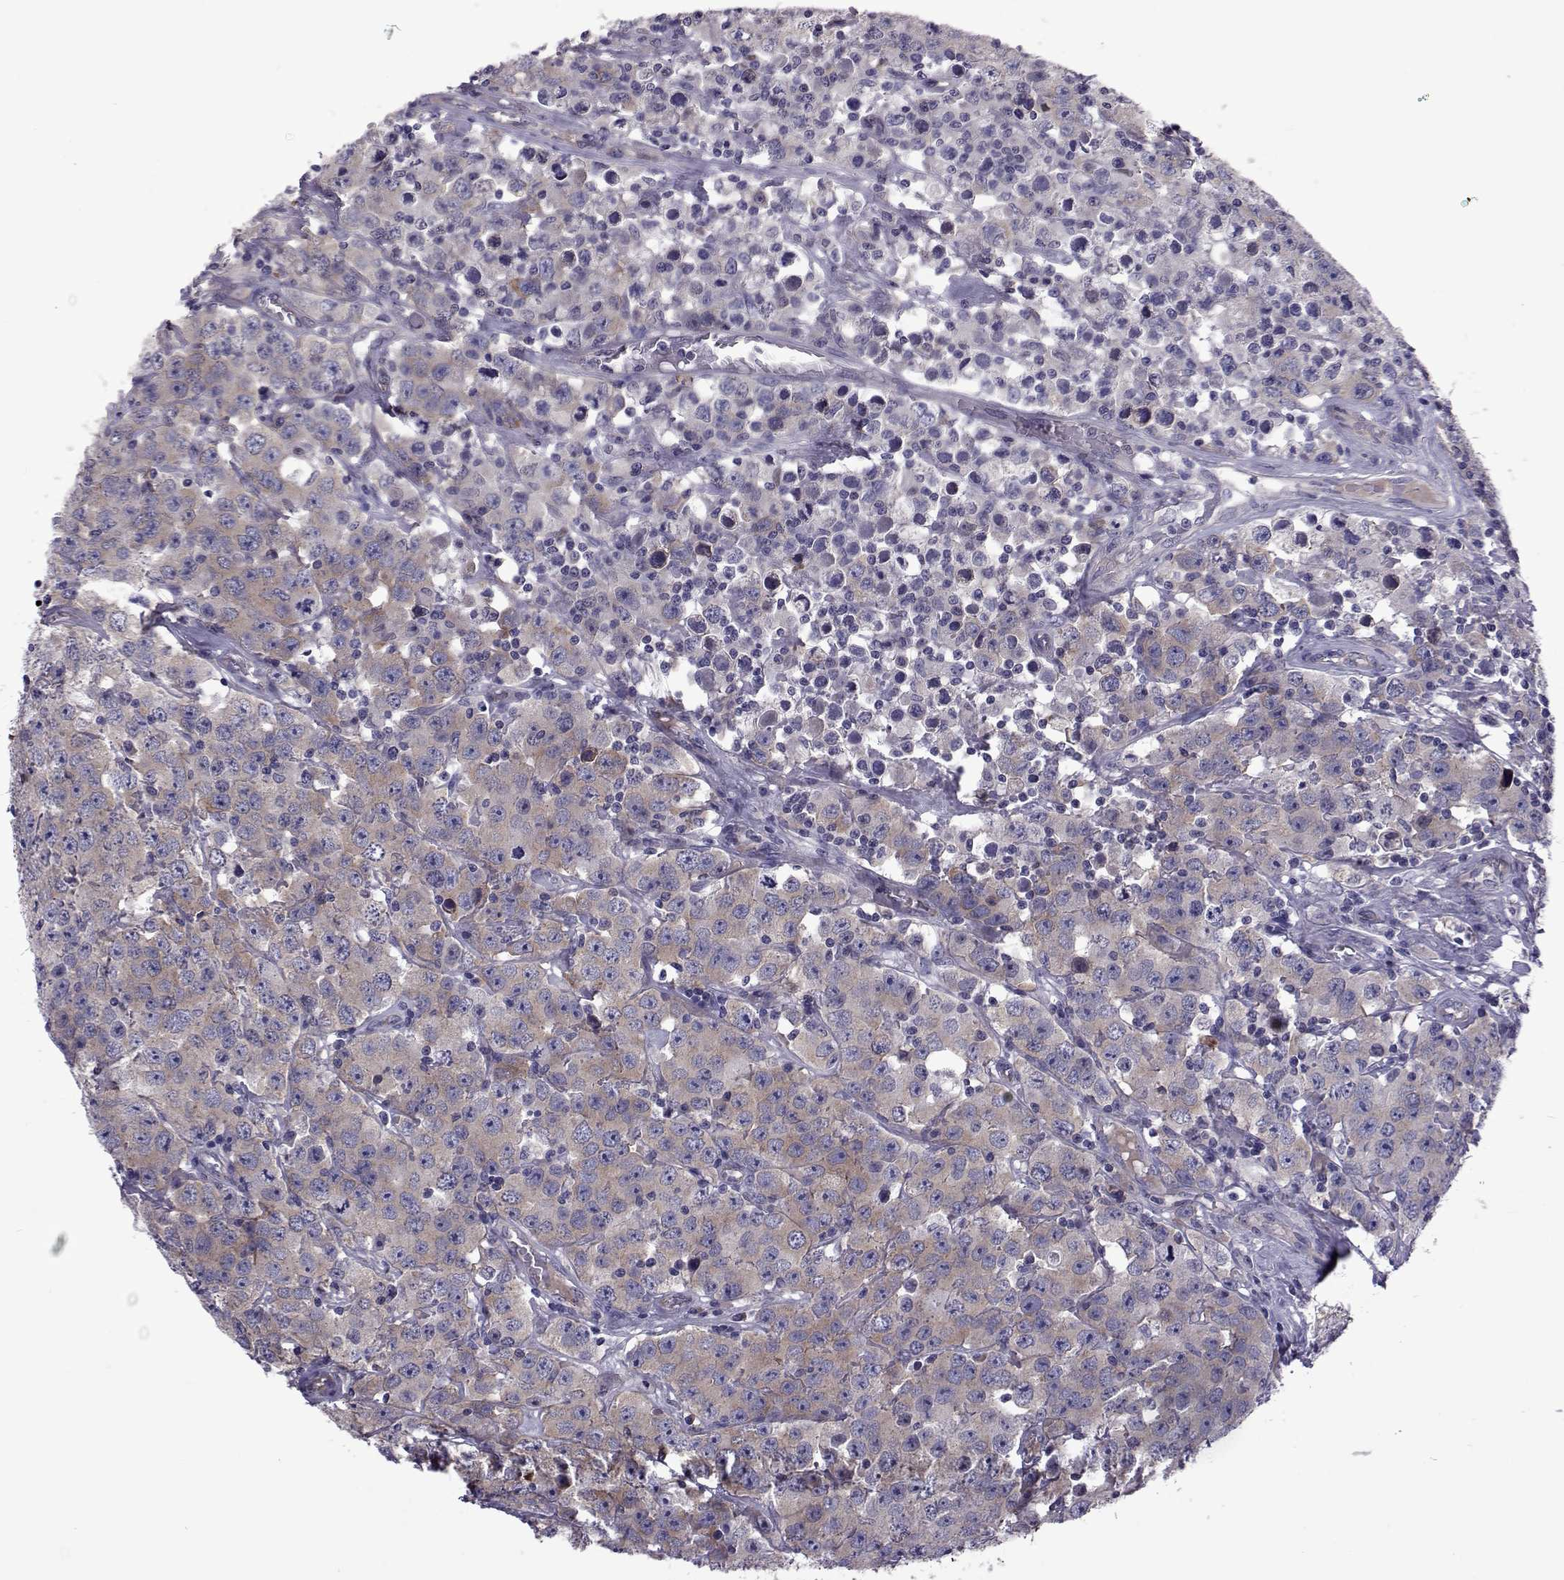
{"staining": {"intensity": "weak", "quantity": "25%-75%", "location": "cytoplasmic/membranous"}, "tissue": "testis cancer", "cell_type": "Tumor cells", "image_type": "cancer", "snomed": [{"axis": "morphology", "description": "Seminoma, NOS"}, {"axis": "topography", "description": "Testis"}], "caption": "Protein expression analysis of human testis cancer (seminoma) reveals weak cytoplasmic/membranous expression in about 25%-75% of tumor cells. (Stains: DAB (3,3'-diaminobenzidine) in brown, nuclei in blue, Microscopy: brightfield microscopy at high magnification).", "gene": "TCF15", "patient": {"sex": "male", "age": 52}}